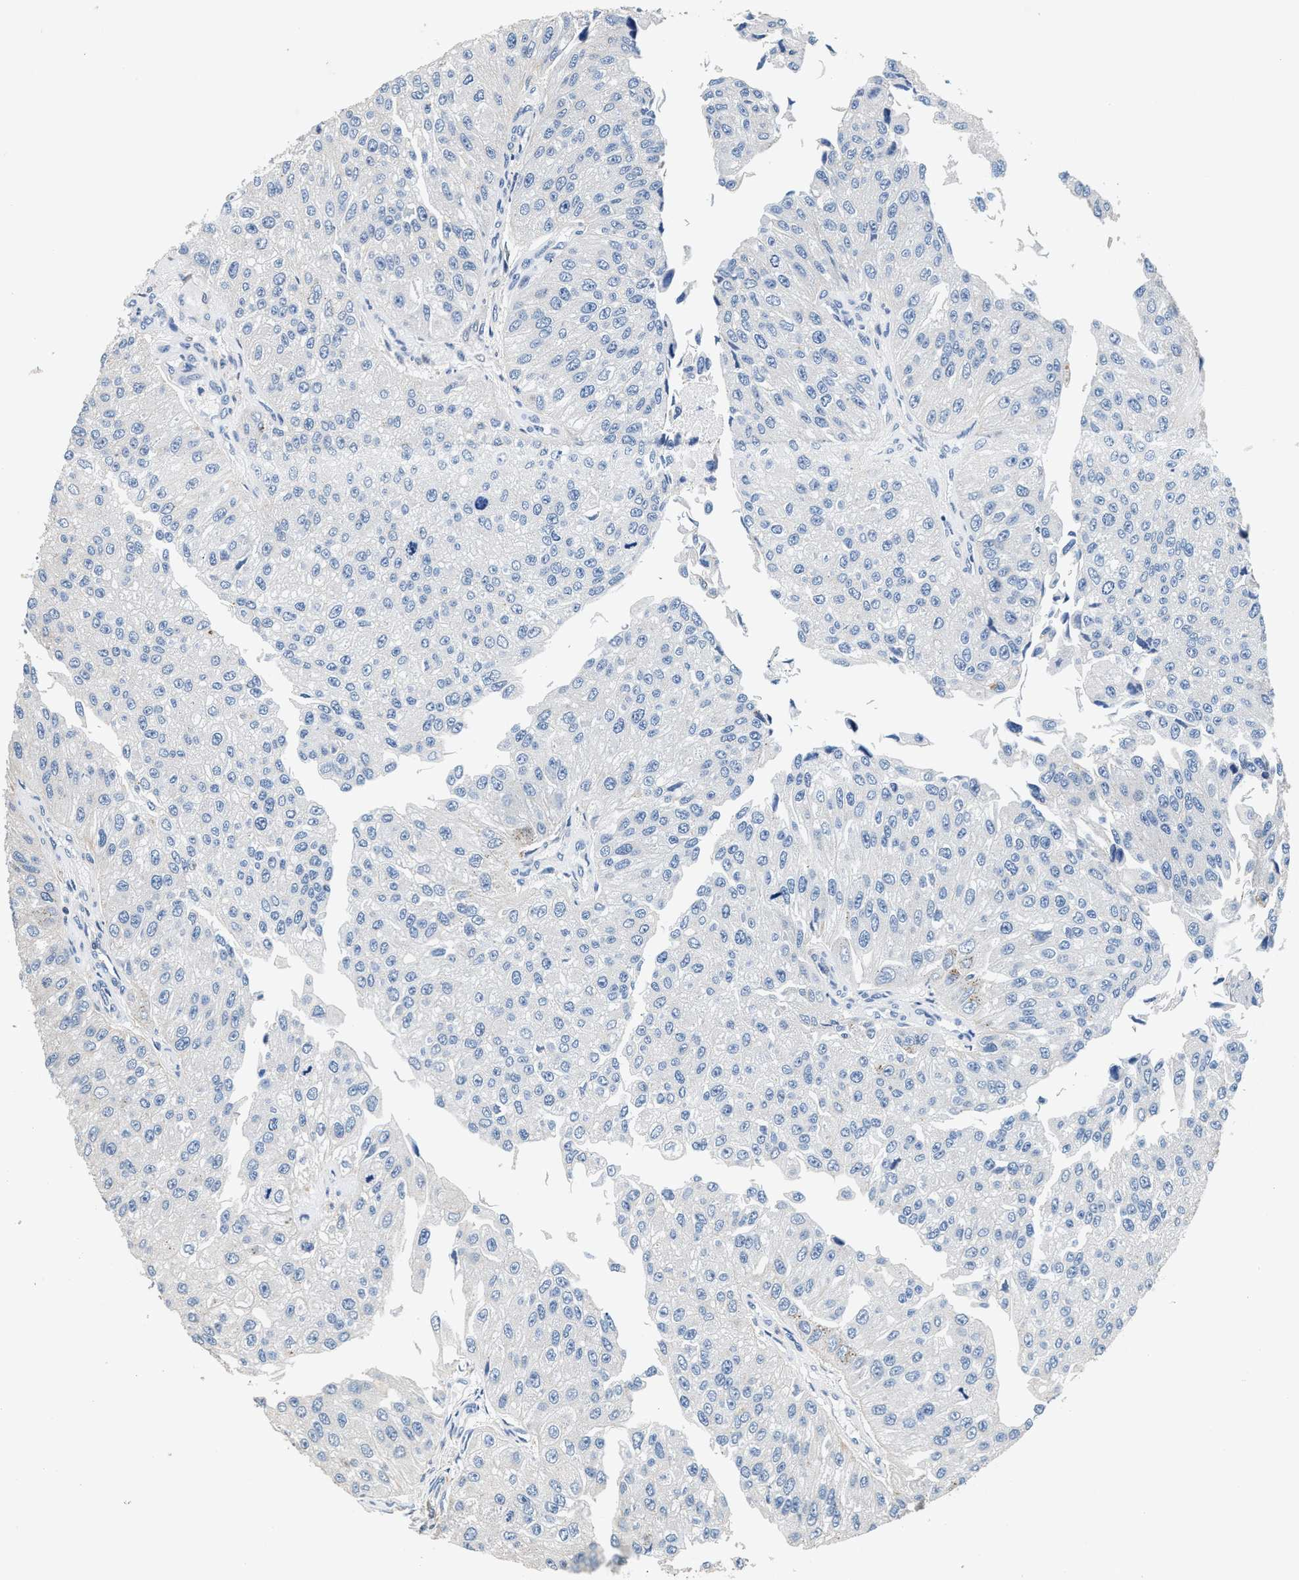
{"staining": {"intensity": "negative", "quantity": "none", "location": "none"}, "tissue": "urothelial cancer", "cell_type": "Tumor cells", "image_type": "cancer", "snomed": [{"axis": "morphology", "description": "Urothelial carcinoma, High grade"}, {"axis": "topography", "description": "Kidney"}, {"axis": "topography", "description": "Urinary bladder"}], "caption": "IHC photomicrograph of neoplastic tissue: human urothelial cancer stained with DAB reveals no significant protein positivity in tumor cells.", "gene": "ANKIB1", "patient": {"sex": "male", "age": 77}}